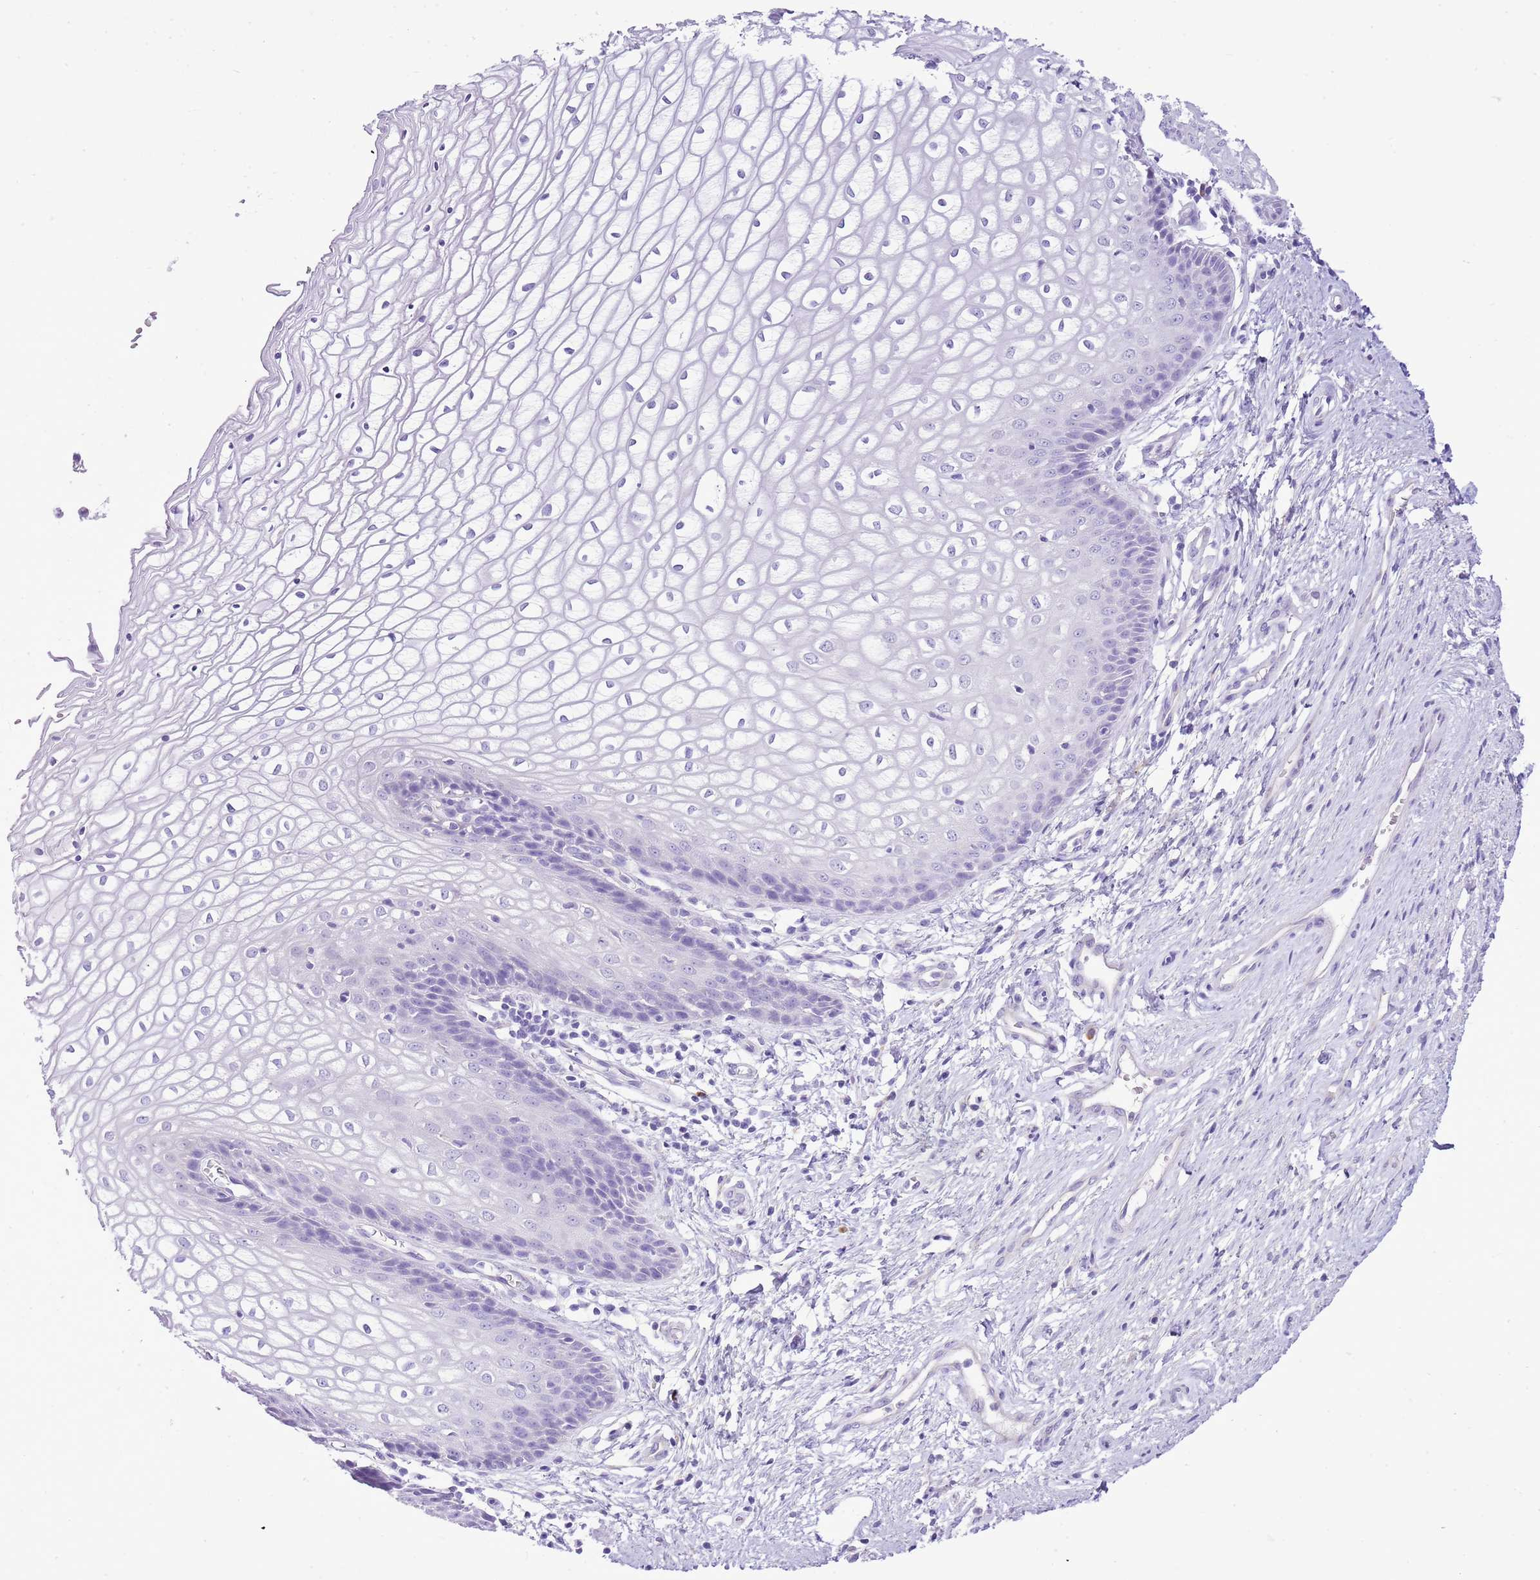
{"staining": {"intensity": "negative", "quantity": "none", "location": "none"}, "tissue": "vagina", "cell_type": "Squamous epithelial cells", "image_type": "normal", "snomed": [{"axis": "morphology", "description": "Normal tissue, NOS"}, {"axis": "topography", "description": "Vagina"}], "caption": "IHC micrograph of normal human vagina stained for a protein (brown), which shows no expression in squamous epithelial cells. The staining is performed using DAB brown chromogen with nuclei counter-stained in using hematoxylin.", "gene": "AAR2", "patient": {"sex": "female", "age": 34}}